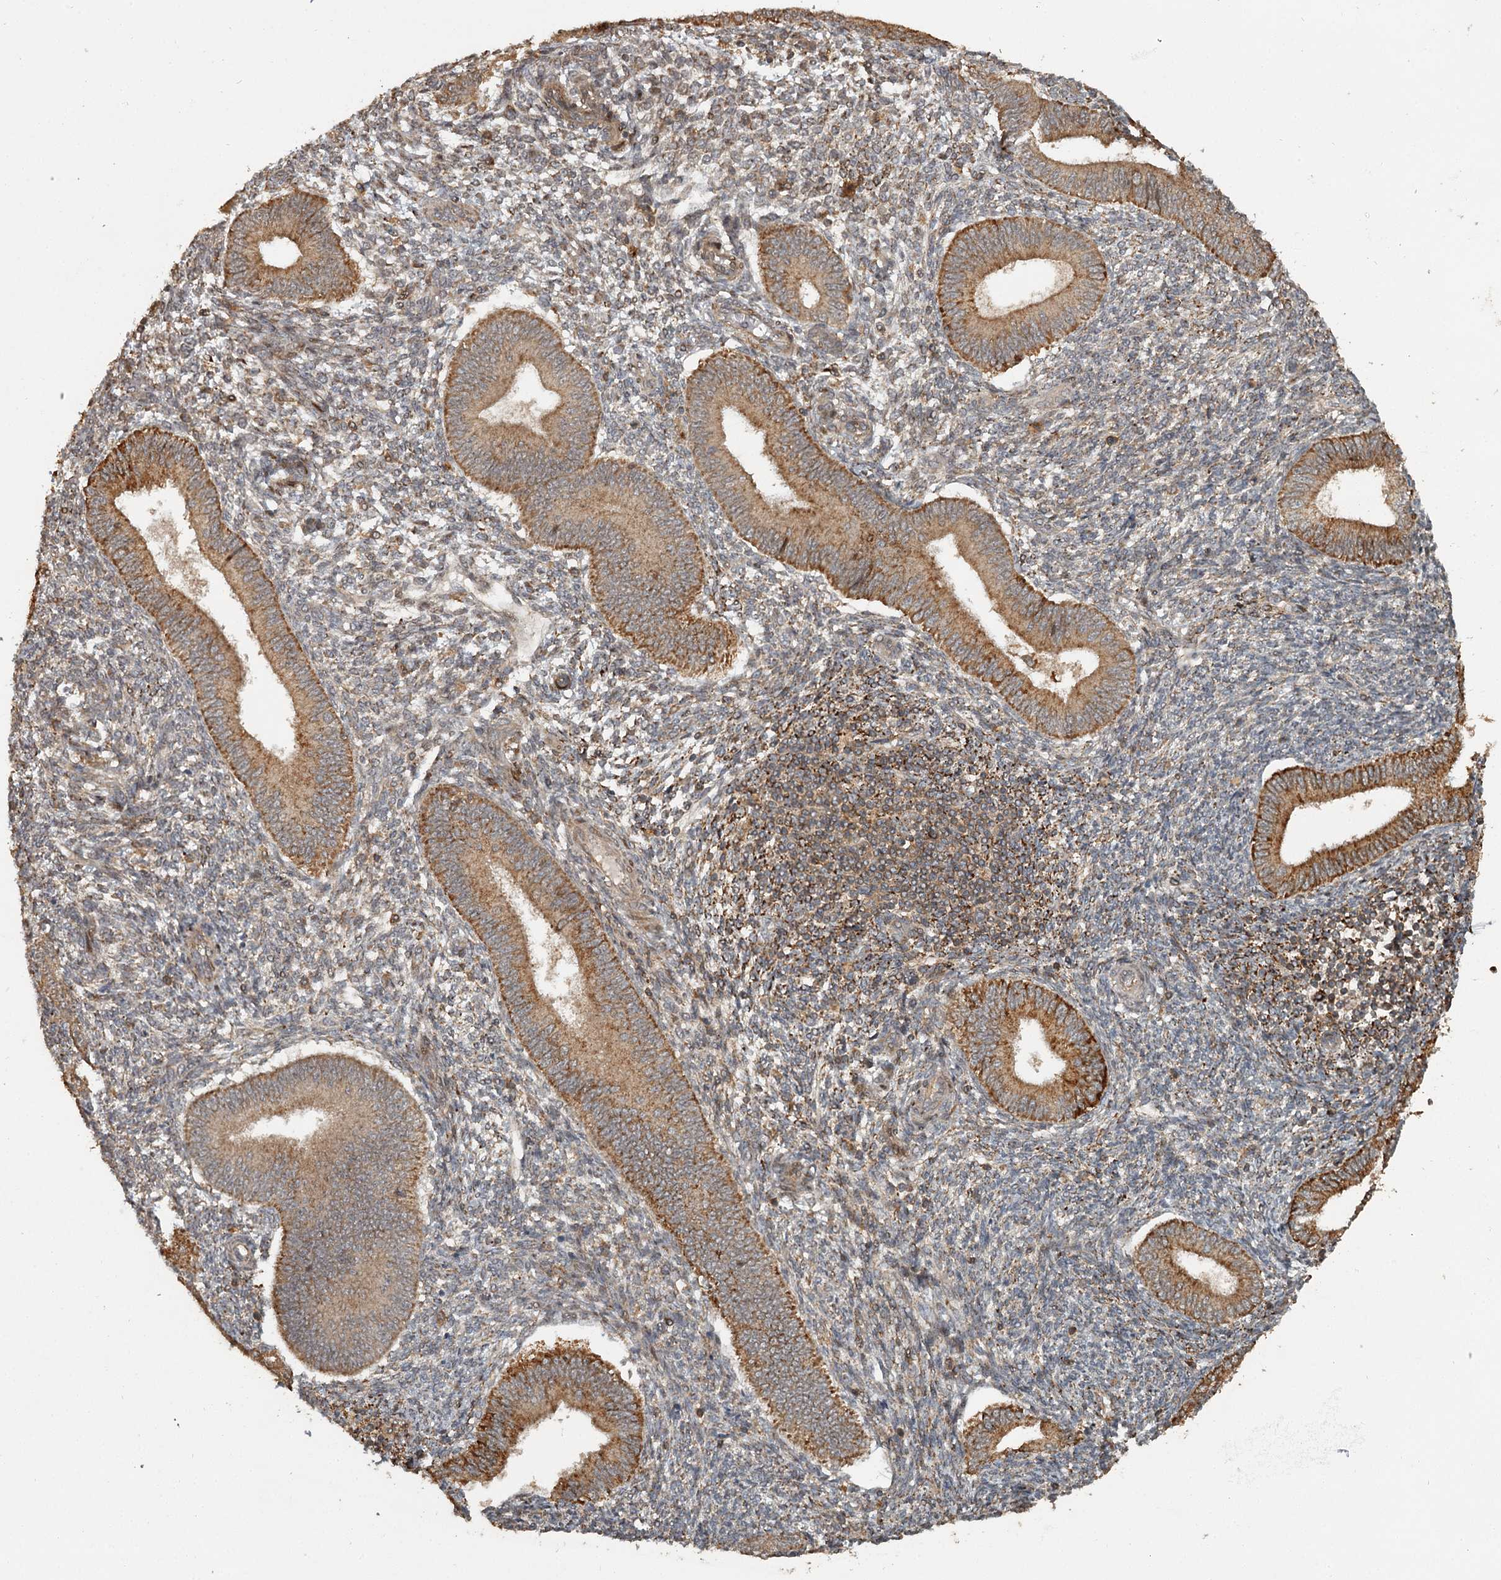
{"staining": {"intensity": "weak", "quantity": "<25%", "location": "cytoplasmic/membranous"}, "tissue": "endometrium", "cell_type": "Cells in endometrial stroma", "image_type": "normal", "snomed": [{"axis": "morphology", "description": "Normal tissue, NOS"}, {"axis": "topography", "description": "Uterus"}, {"axis": "topography", "description": "Endometrium"}], "caption": "Histopathology image shows no significant protein expression in cells in endometrial stroma of benign endometrium.", "gene": "FAXC", "patient": {"sex": "female", "age": 48}}